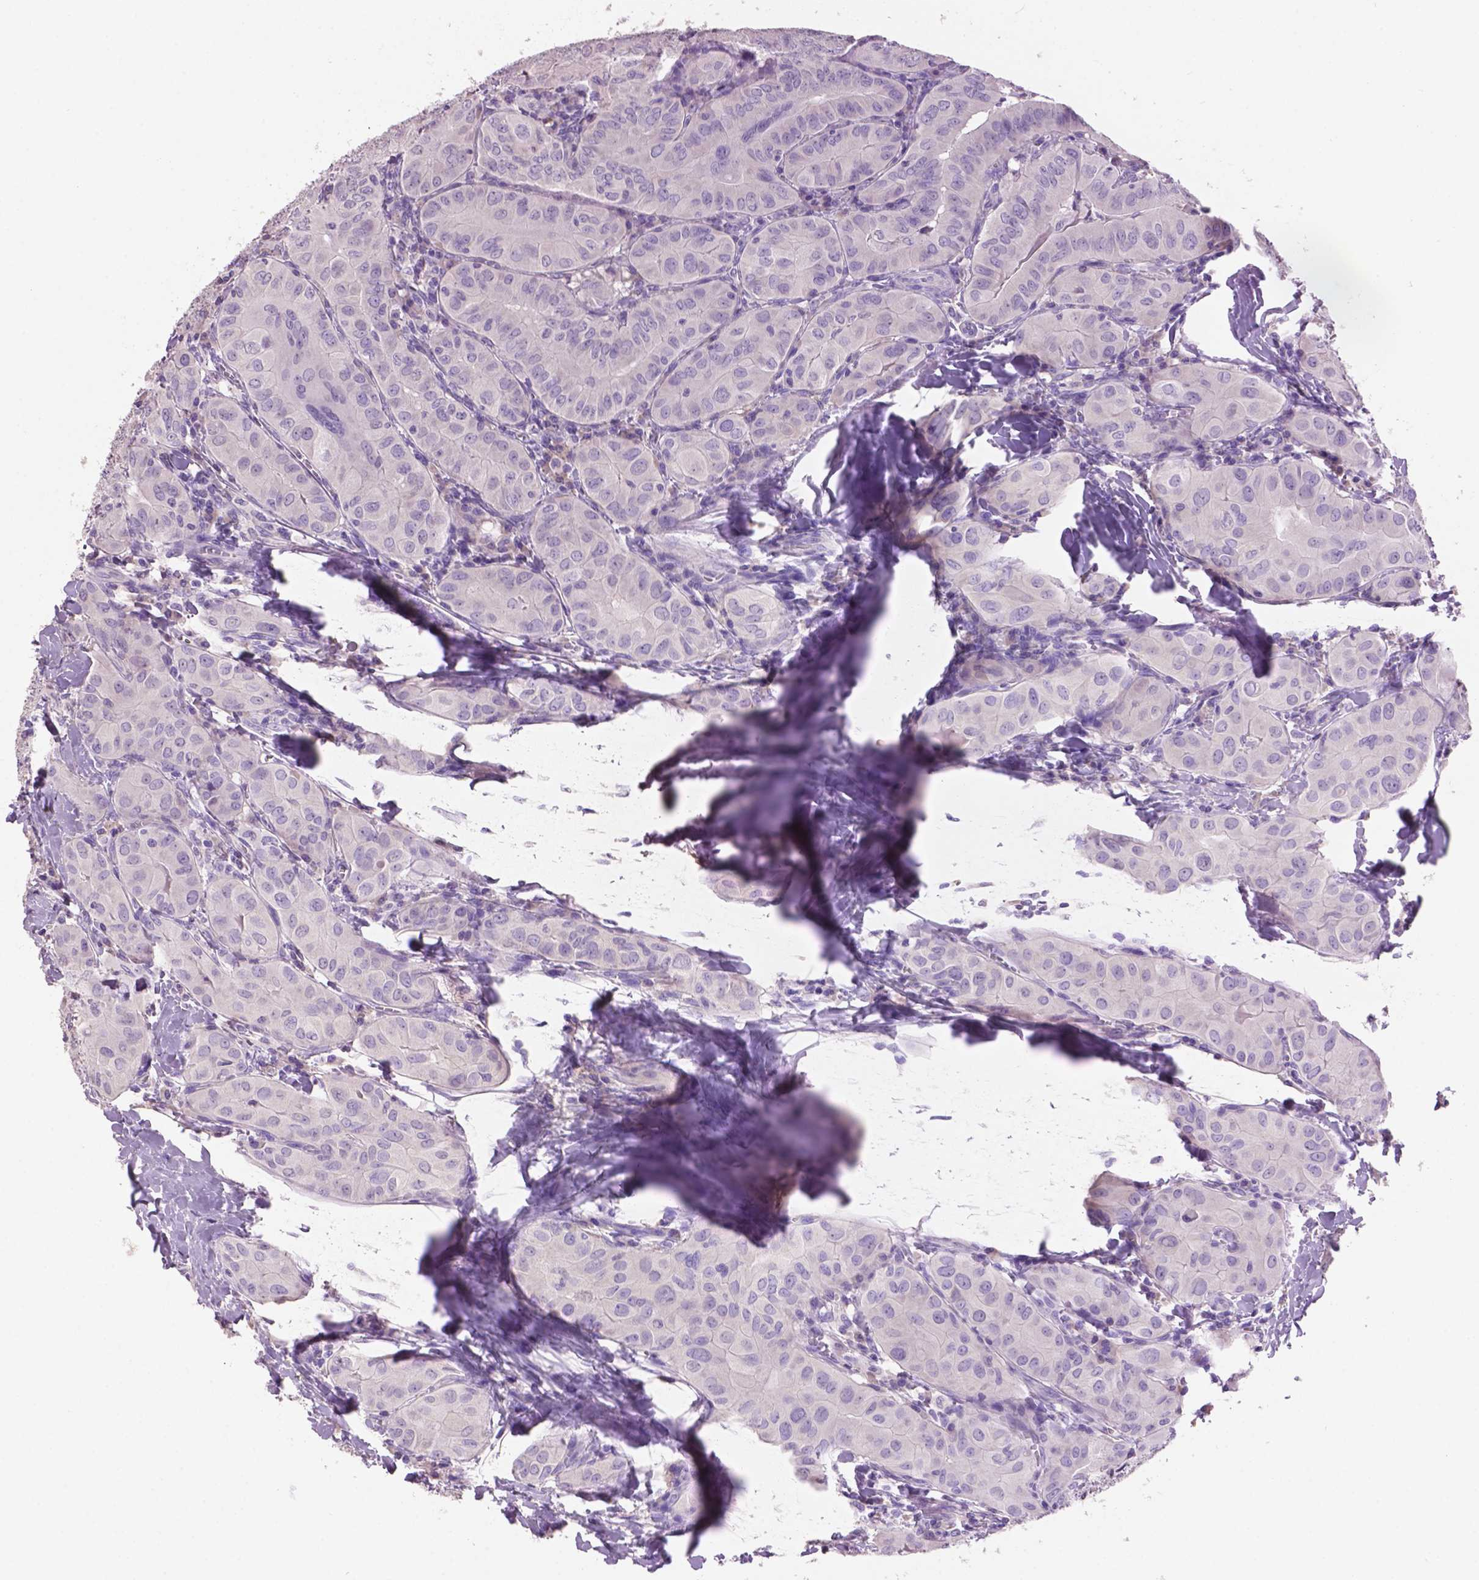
{"staining": {"intensity": "negative", "quantity": "none", "location": "none"}, "tissue": "thyroid cancer", "cell_type": "Tumor cells", "image_type": "cancer", "snomed": [{"axis": "morphology", "description": "Papillary adenocarcinoma, NOS"}, {"axis": "topography", "description": "Thyroid gland"}], "caption": "Tumor cells show no significant protein positivity in thyroid papillary adenocarcinoma.", "gene": "CRYBA4", "patient": {"sex": "female", "age": 37}}